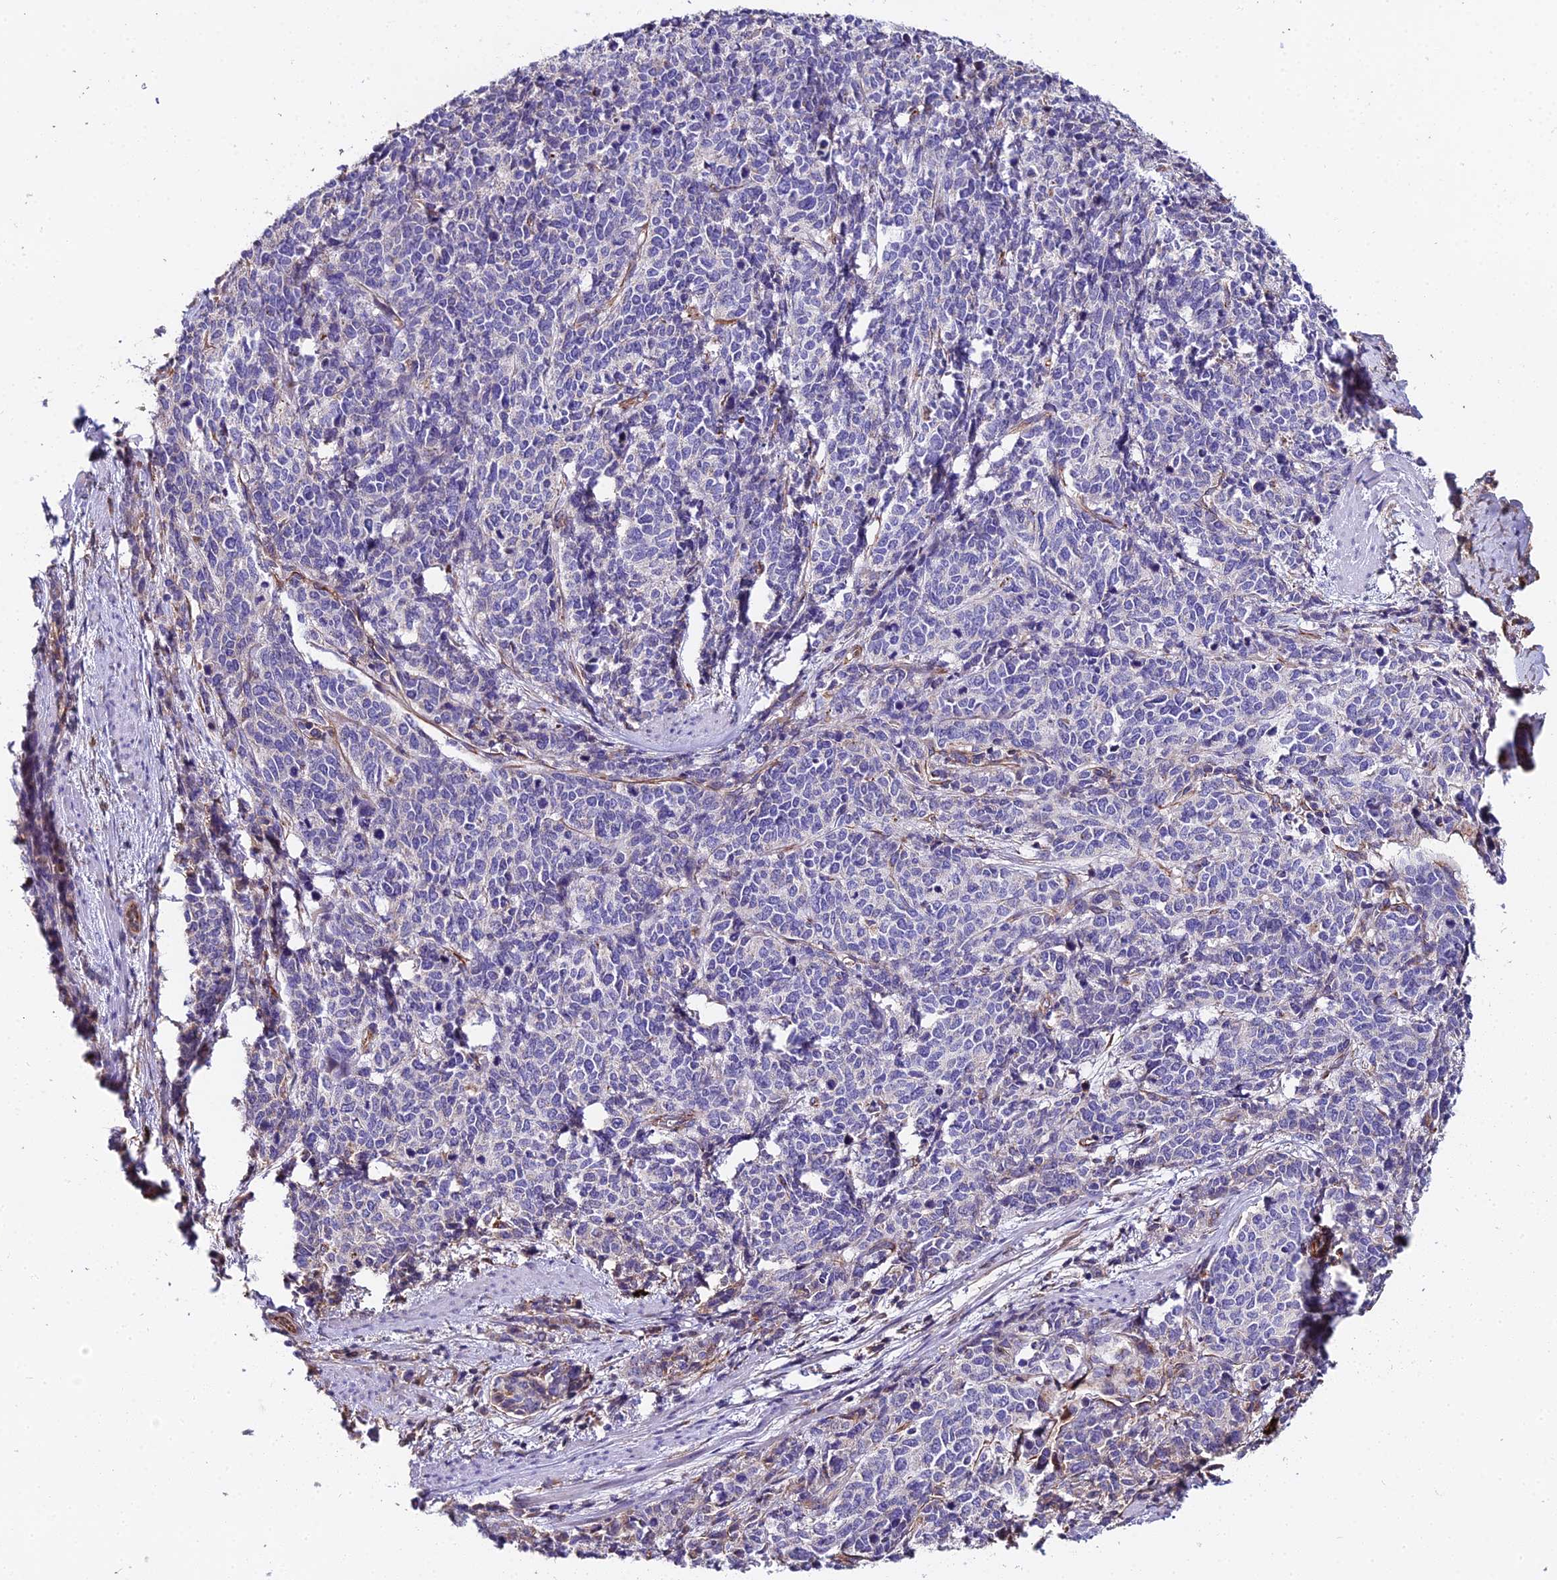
{"staining": {"intensity": "negative", "quantity": "none", "location": "none"}, "tissue": "cervical cancer", "cell_type": "Tumor cells", "image_type": "cancer", "snomed": [{"axis": "morphology", "description": "Squamous cell carcinoma, NOS"}, {"axis": "topography", "description": "Cervix"}], "caption": "Cervical cancer (squamous cell carcinoma) was stained to show a protein in brown. There is no significant staining in tumor cells.", "gene": "BEX4", "patient": {"sex": "female", "age": 60}}